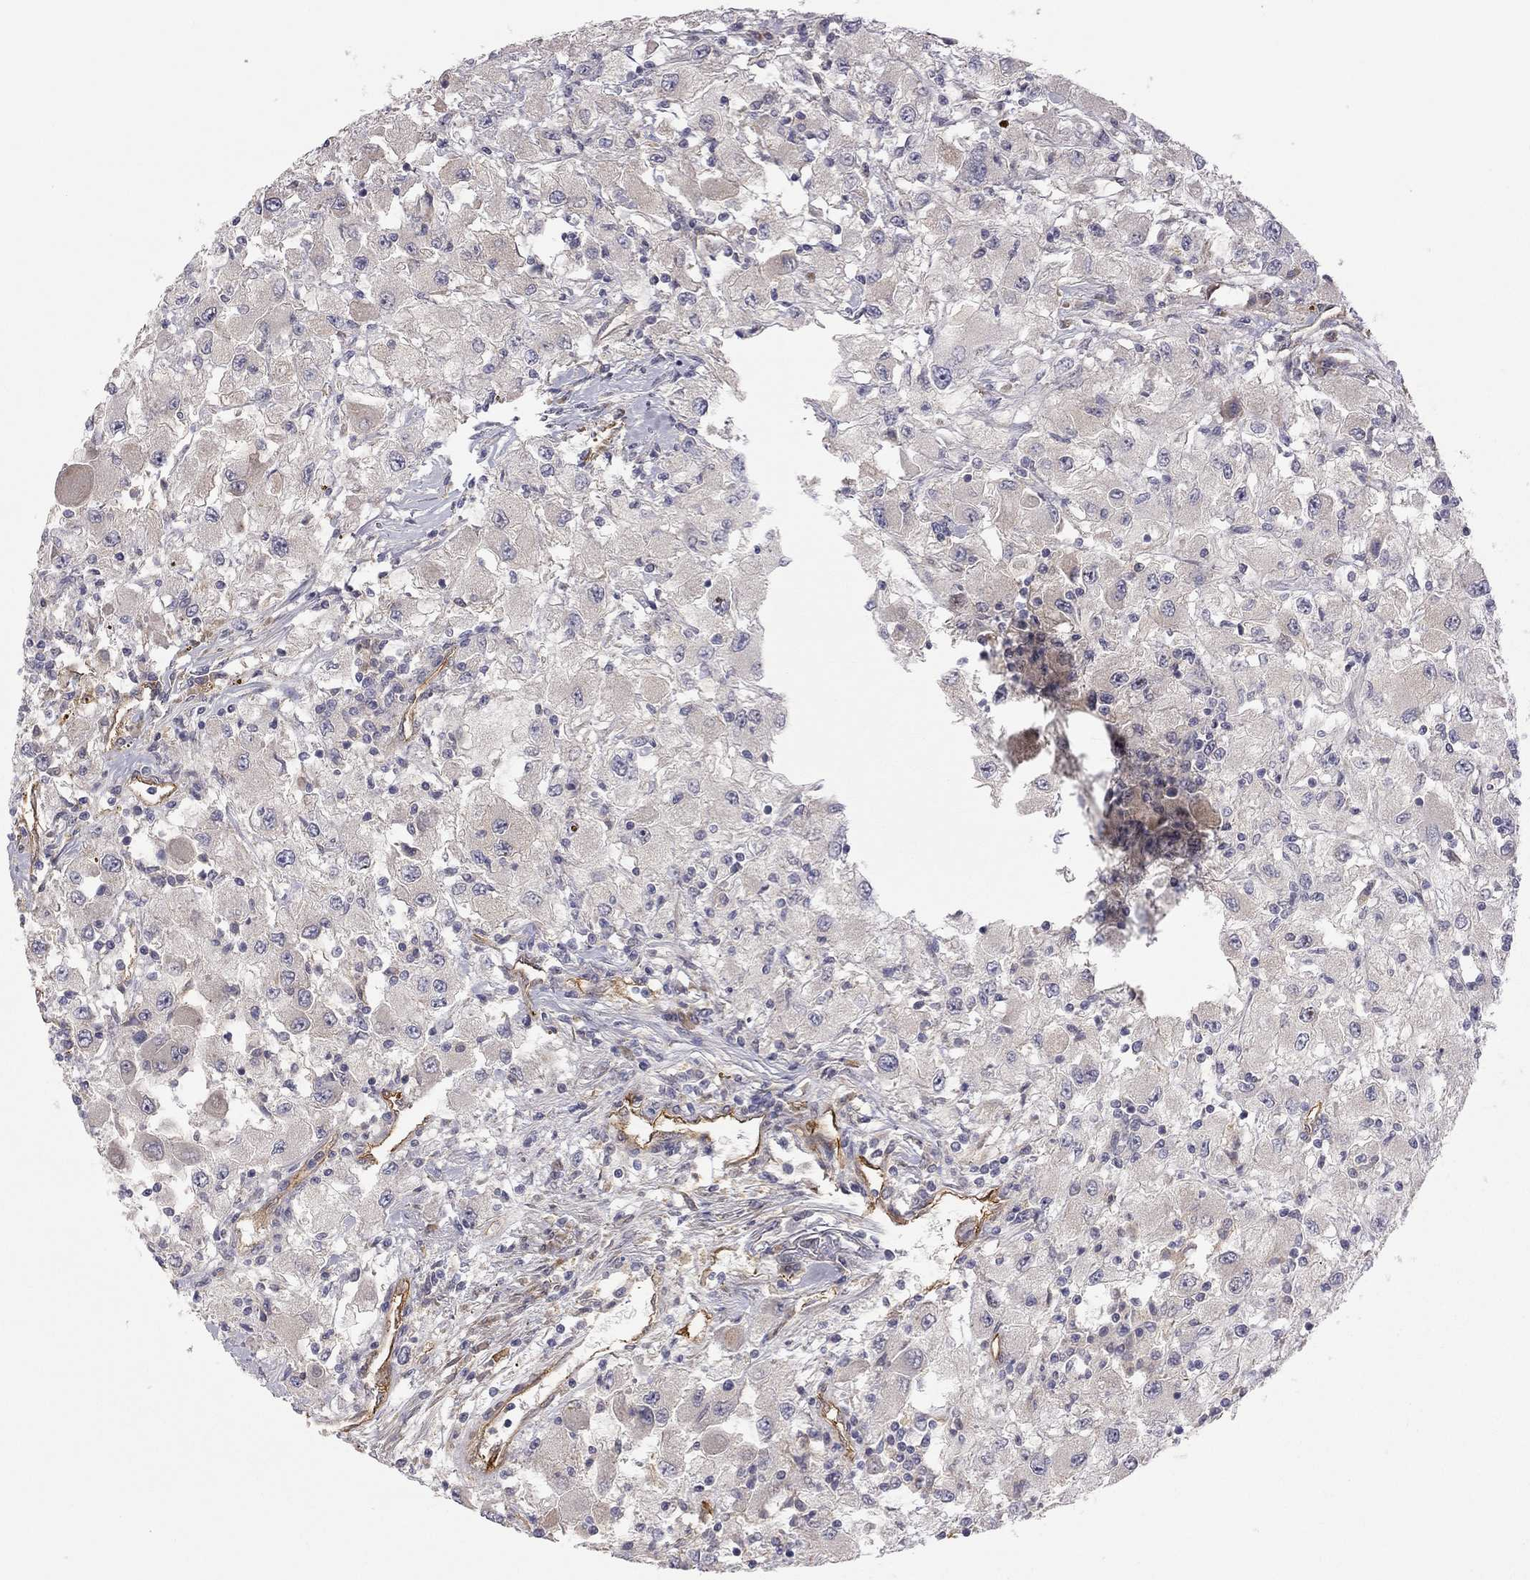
{"staining": {"intensity": "negative", "quantity": "none", "location": "none"}, "tissue": "renal cancer", "cell_type": "Tumor cells", "image_type": "cancer", "snomed": [{"axis": "morphology", "description": "Adenocarcinoma, NOS"}, {"axis": "topography", "description": "Kidney"}], "caption": "A high-resolution micrograph shows immunohistochemistry (IHC) staining of renal cancer, which shows no significant expression in tumor cells.", "gene": "EXOC3L2", "patient": {"sex": "female", "age": 67}}